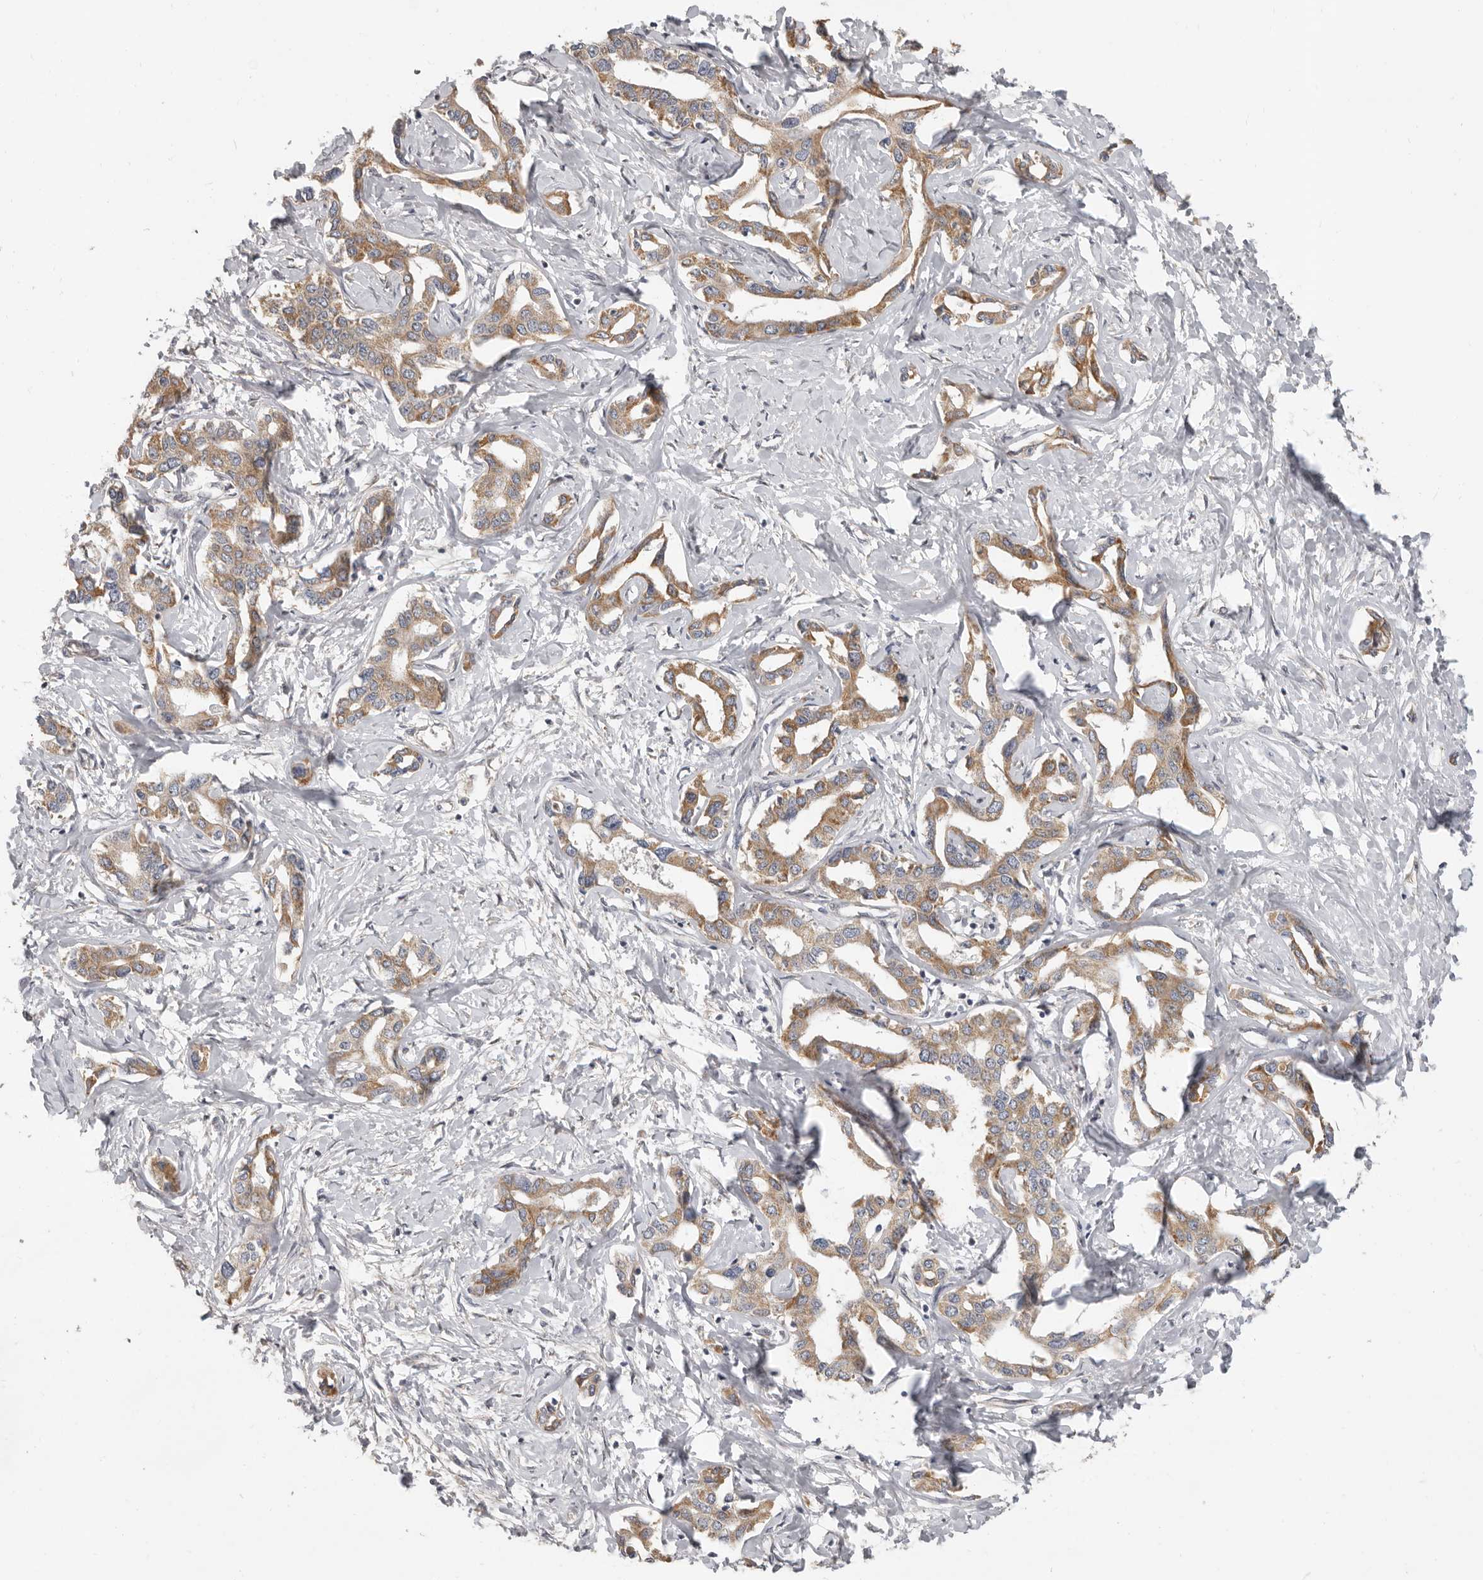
{"staining": {"intensity": "moderate", "quantity": ">75%", "location": "cytoplasmic/membranous"}, "tissue": "liver cancer", "cell_type": "Tumor cells", "image_type": "cancer", "snomed": [{"axis": "morphology", "description": "Cholangiocarcinoma"}, {"axis": "topography", "description": "Liver"}], "caption": "Human liver cancer stained for a protein (brown) demonstrates moderate cytoplasmic/membranous positive staining in about >75% of tumor cells.", "gene": "UNK", "patient": {"sex": "male", "age": 59}}